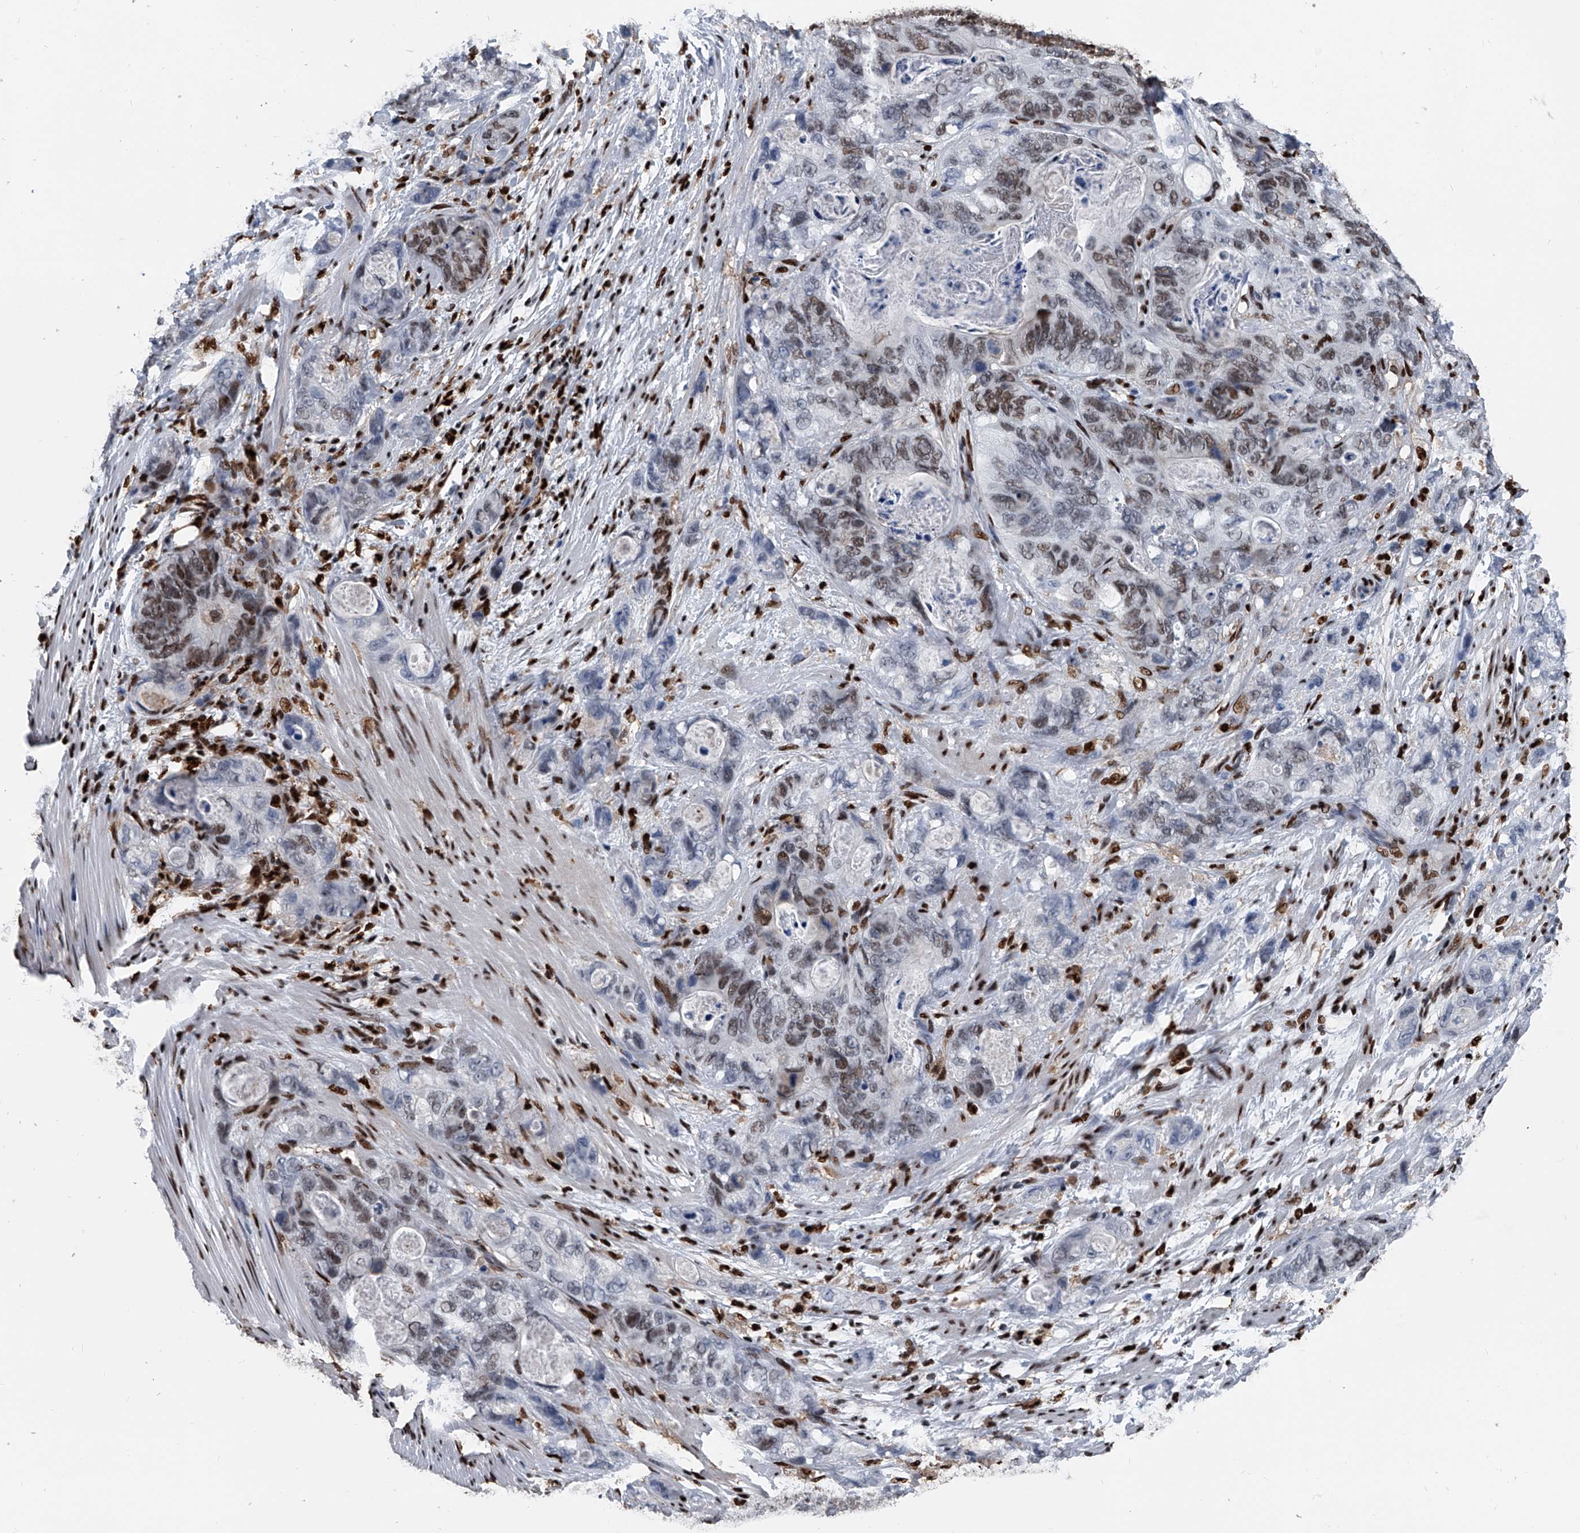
{"staining": {"intensity": "moderate", "quantity": "25%-75%", "location": "nuclear"}, "tissue": "stomach cancer", "cell_type": "Tumor cells", "image_type": "cancer", "snomed": [{"axis": "morphology", "description": "Normal tissue, NOS"}, {"axis": "morphology", "description": "Adenocarcinoma, NOS"}, {"axis": "topography", "description": "Stomach"}], "caption": "Human stomach adenocarcinoma stained with a brown dye displays moderate nuclear positive staining in approximately 25%-75% of tumor cells.", "gene": "FKBP5", "patient": {"sex": "female", "age": 89}}